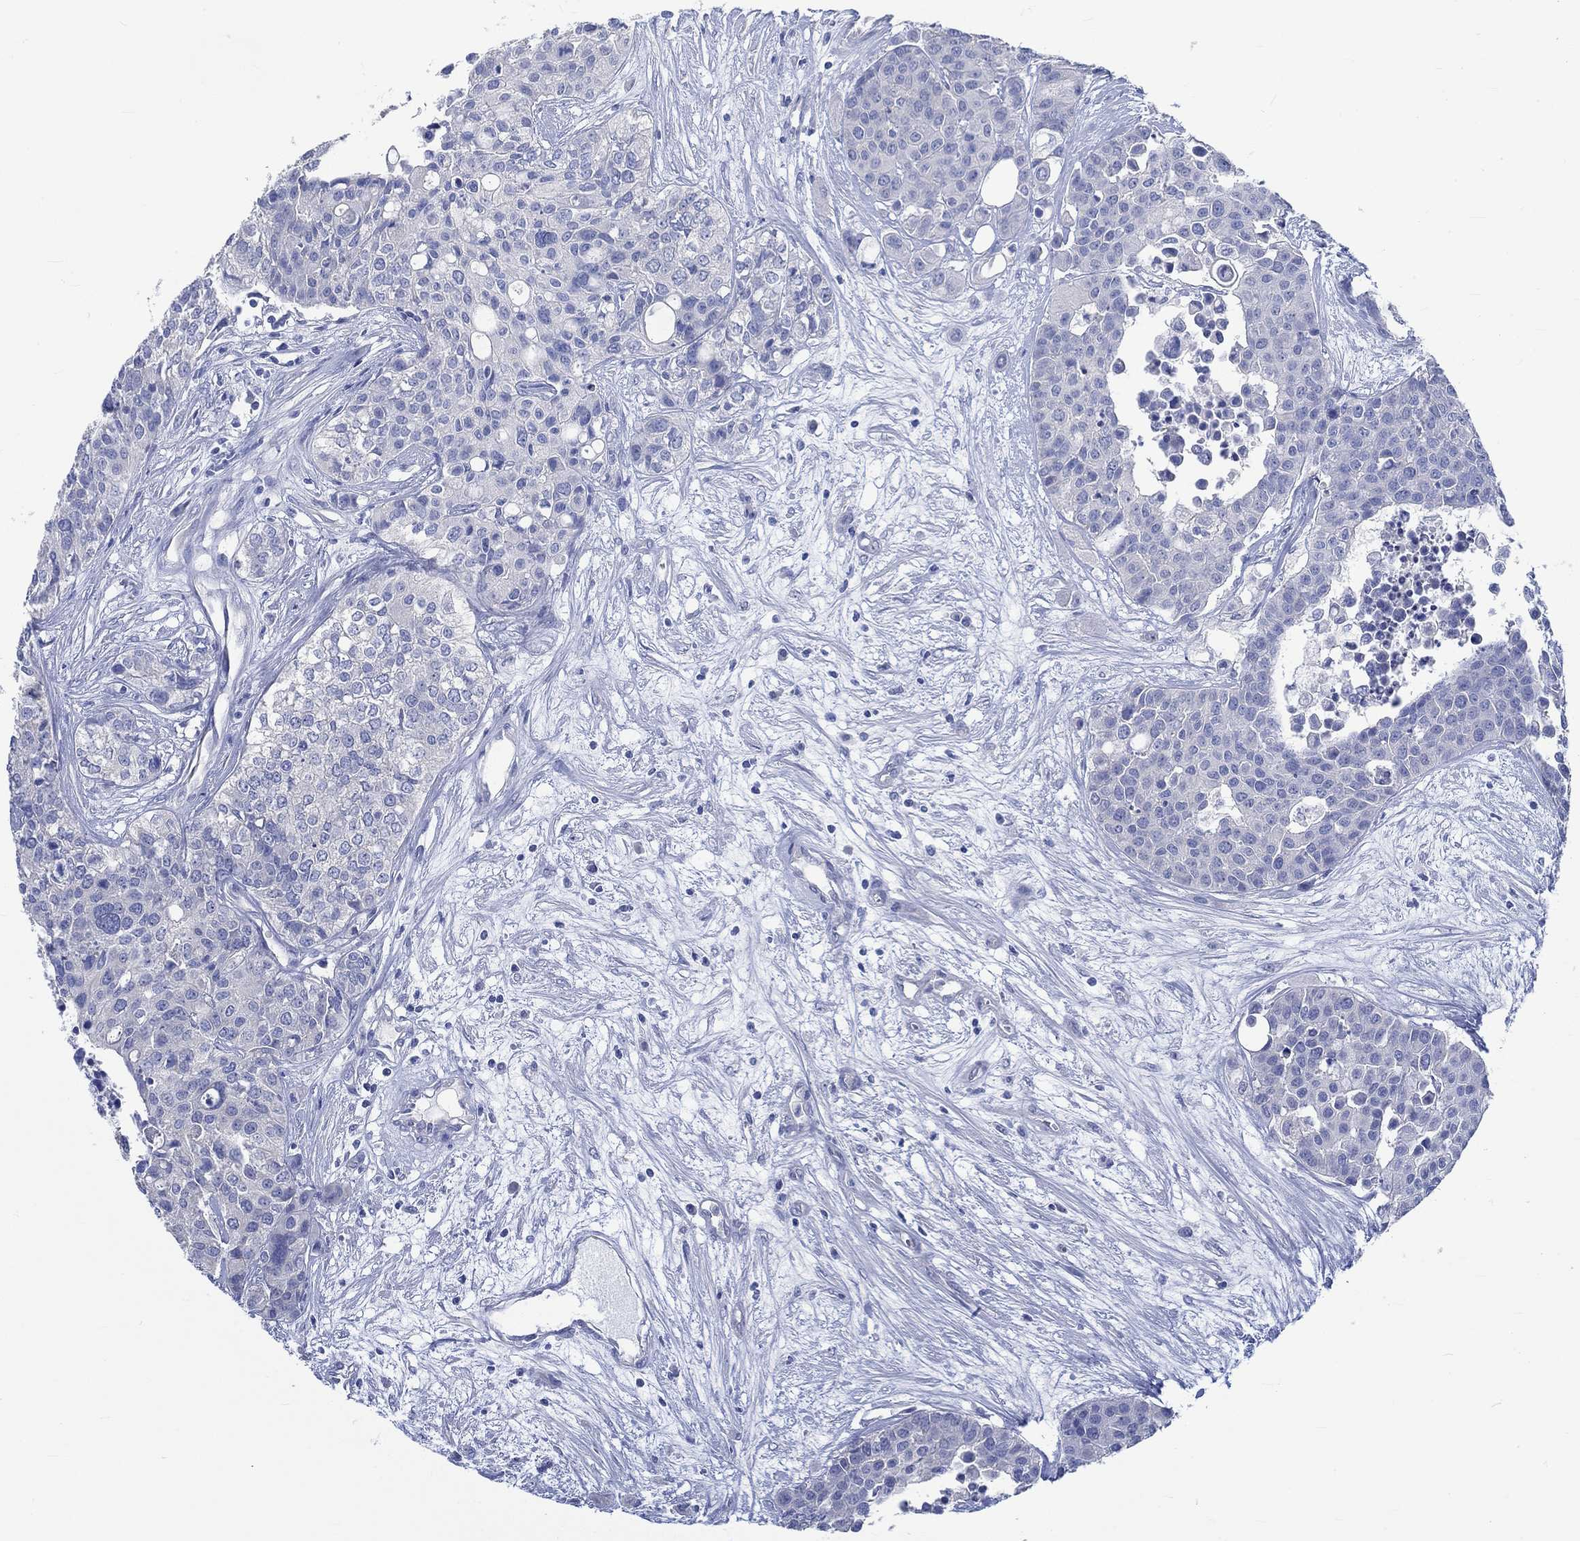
{"staining": {"intensity": "negative", "quantity": "none", "location": "none"}, "tissue": "carcinoid", "cell_type": "Tumor cells", "image_type": "cancer", "snomed": [{"axis": "morphology", "description": "Carcinoid, malignant, NOS"}, {"axis": "topography", "description": "Colon"}], "caption": "There is no significant expression in tumor cells of carcinoid.", "gene": "KCNA1", "patient": {"sex": "male", "age": 81}}